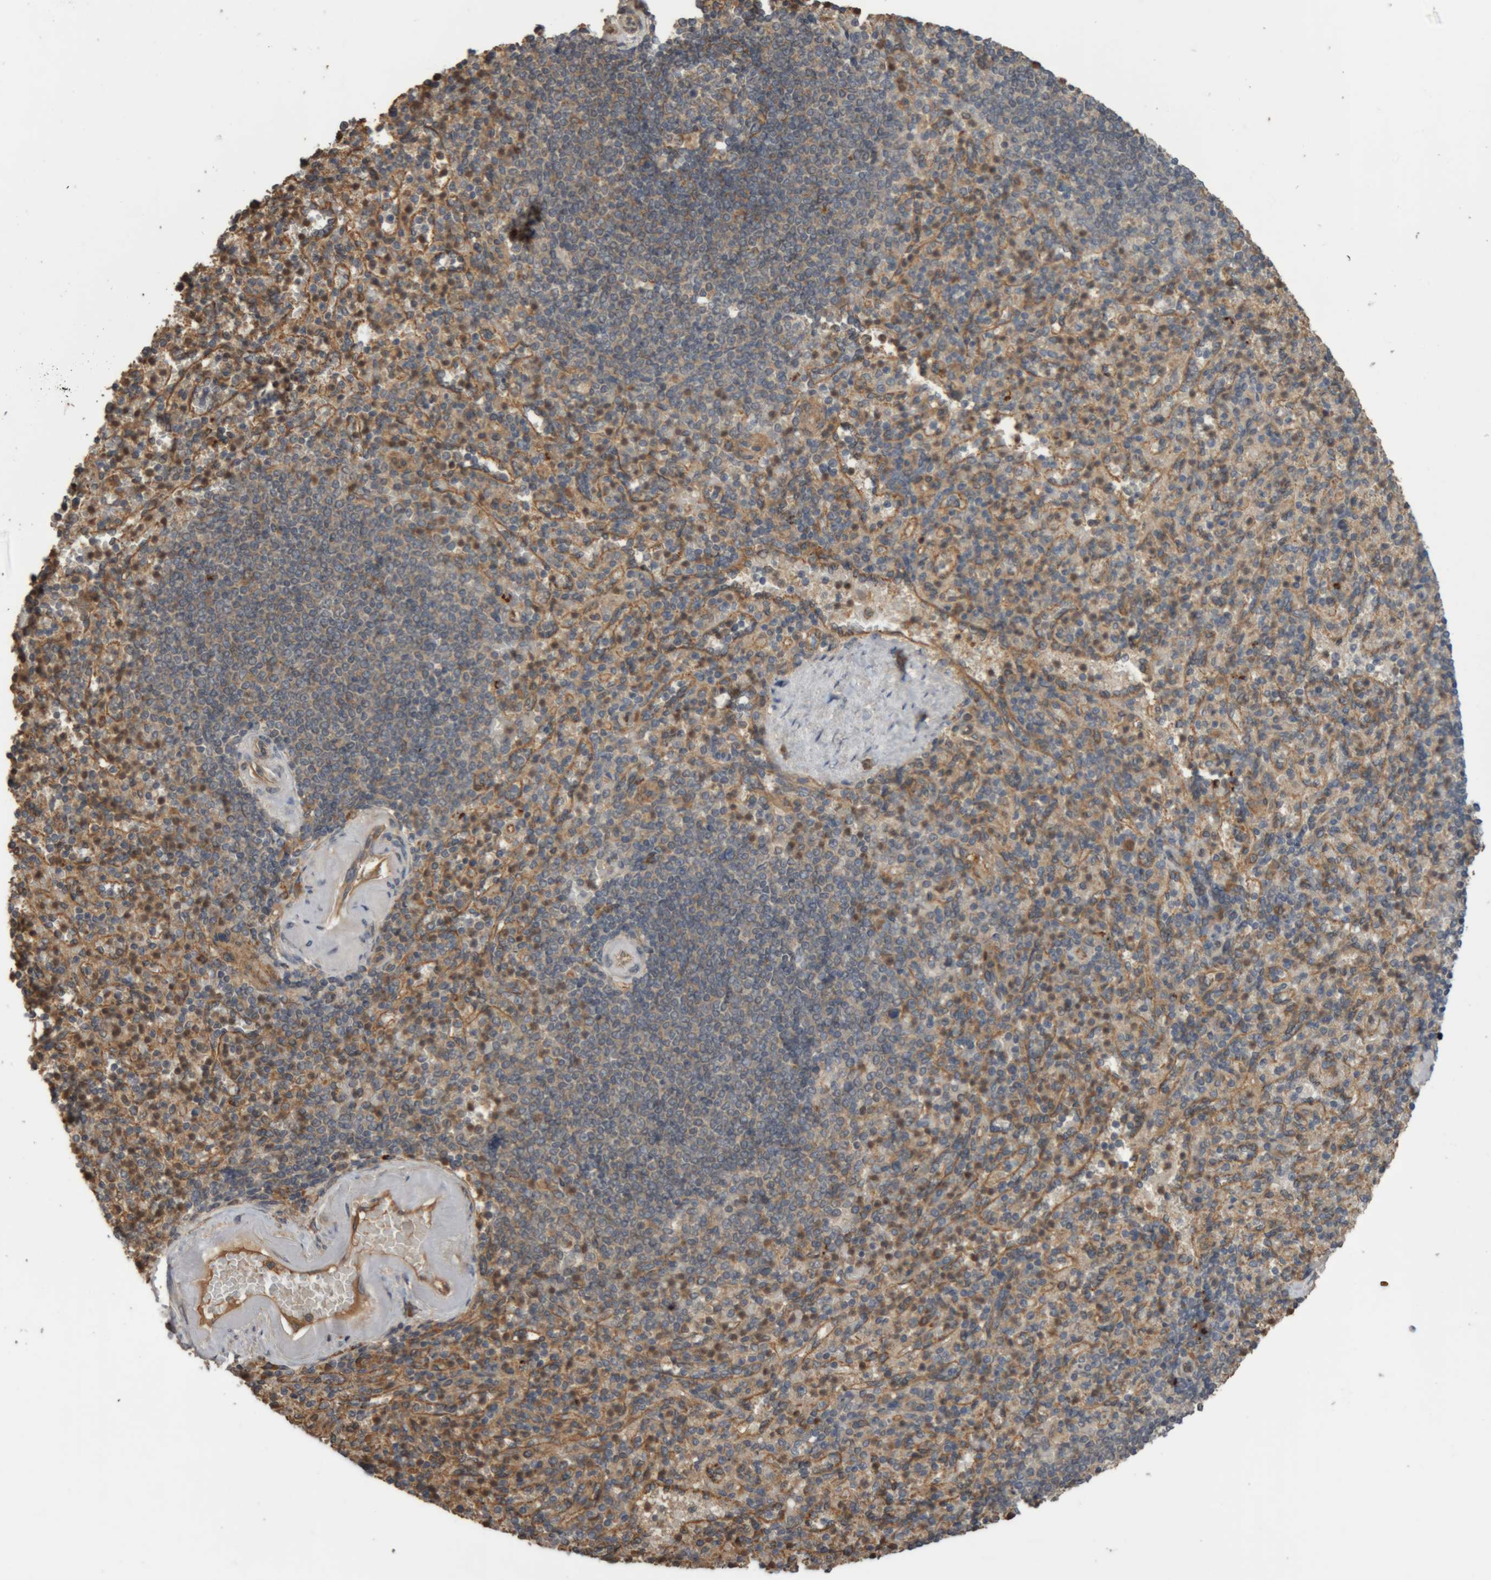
{"staining": {"intensity": "weak", "quantity": "25%-75%", "location": "cytoplasmic/membranous"}, "tissue": "spleen", "cell_type": "Cells in red pulp", "image_type": "normal", "snomed": [{"axis": "morphology", "description": "Normal tissue, NOS"}, {"axis": "topography", "description": "Spleen"}], "caption": "Protein staining reveals weak cytoplasmic/membranous staining in about 25%-75% of cells in red pulp in benign spleen. (DAB IHC, brown staining for protein, blue staining for nuclei).", "gene": "TMED7", "patient": {"sex": "female", "age": 74}}